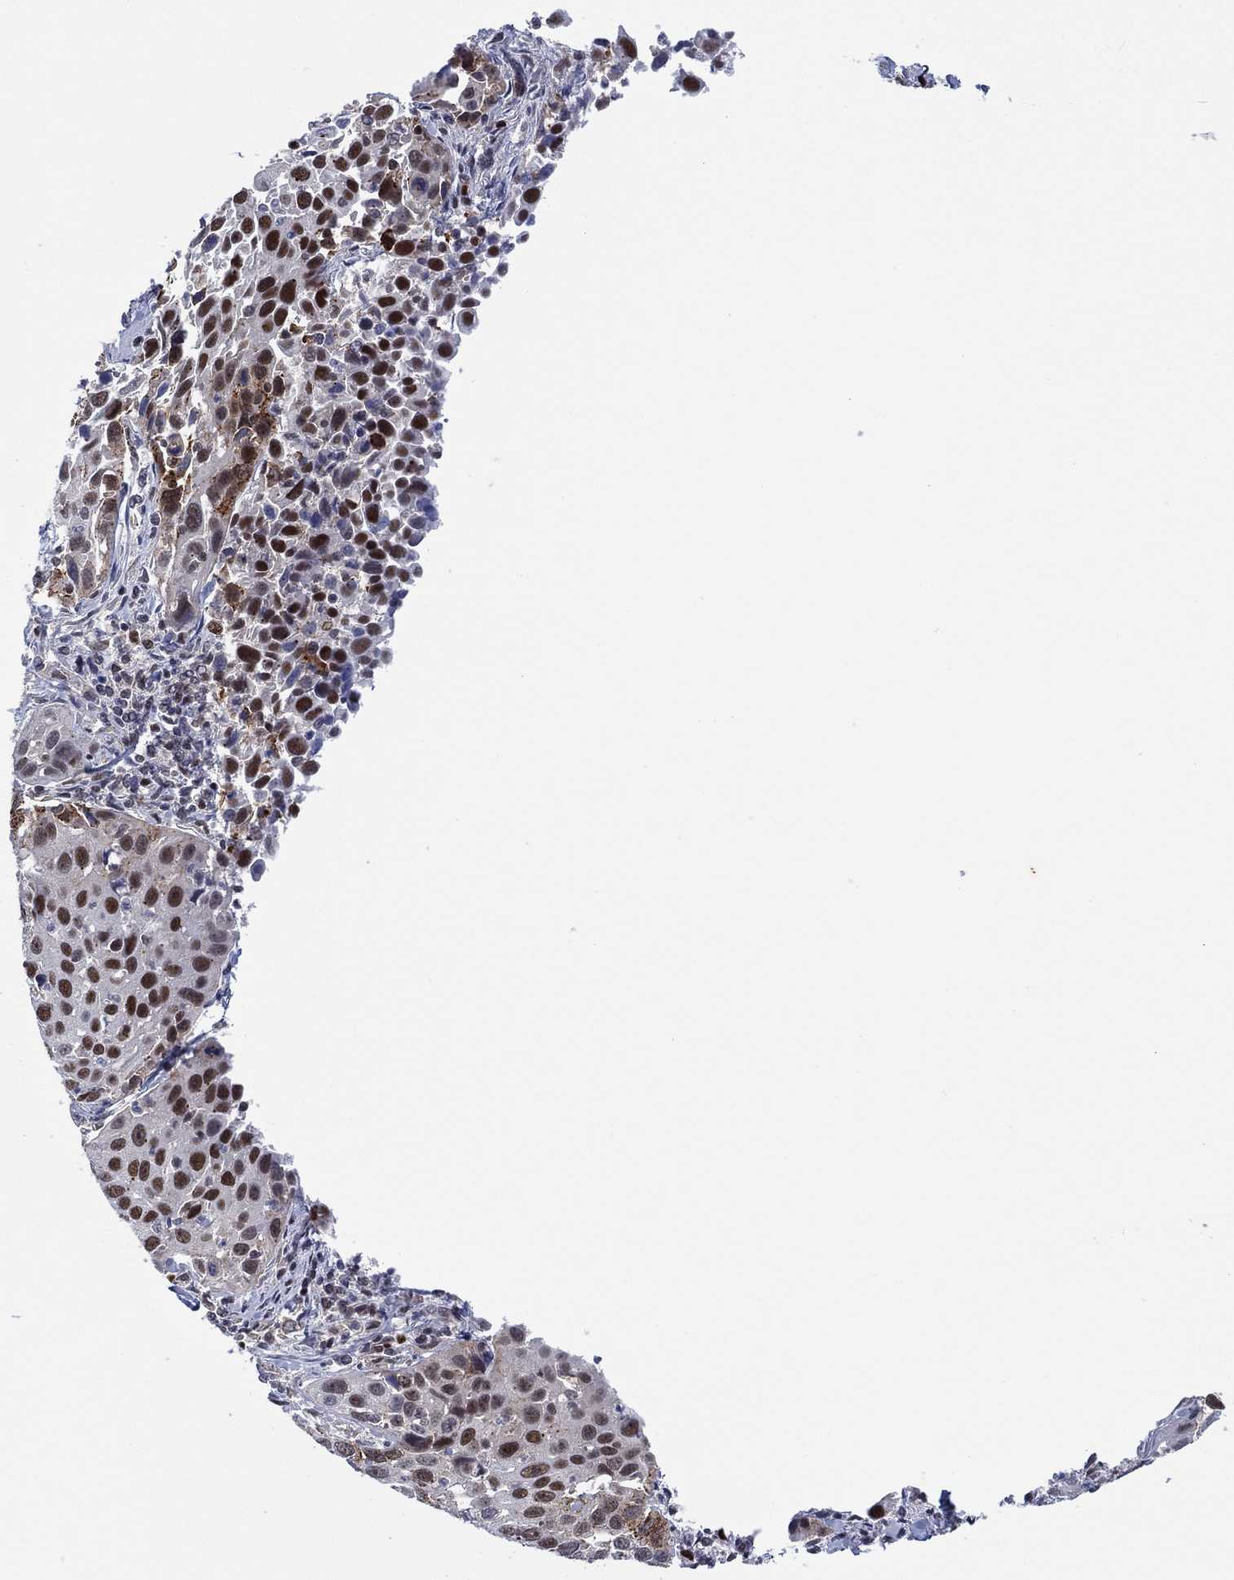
{"staining": {"intensity": "strong", "quantity": "<25%", "location": "nuclear"}, "tissue": "cervical cancer", "cell_type": "Tumor cells", "image_type": "cancer", "snomed": [{"axis": "morphology", "description": "Squamous cell carcinoma, NOS"}, {"axis": "topography", "description": "Cervix"}], "caption": "Immunohistochemistry (IHC) (DAB (3,3'-diaminobenzidine)) staining of cervical cancer (squamous cell carcinoma) exhibits strong nuclear protein expression in about <25% of tumor cells. (brown staining indicates protein expression, while blue staining denotes nuclei).", "gene": "GSE1", "patient": {"sex": "female", "age": 26}}